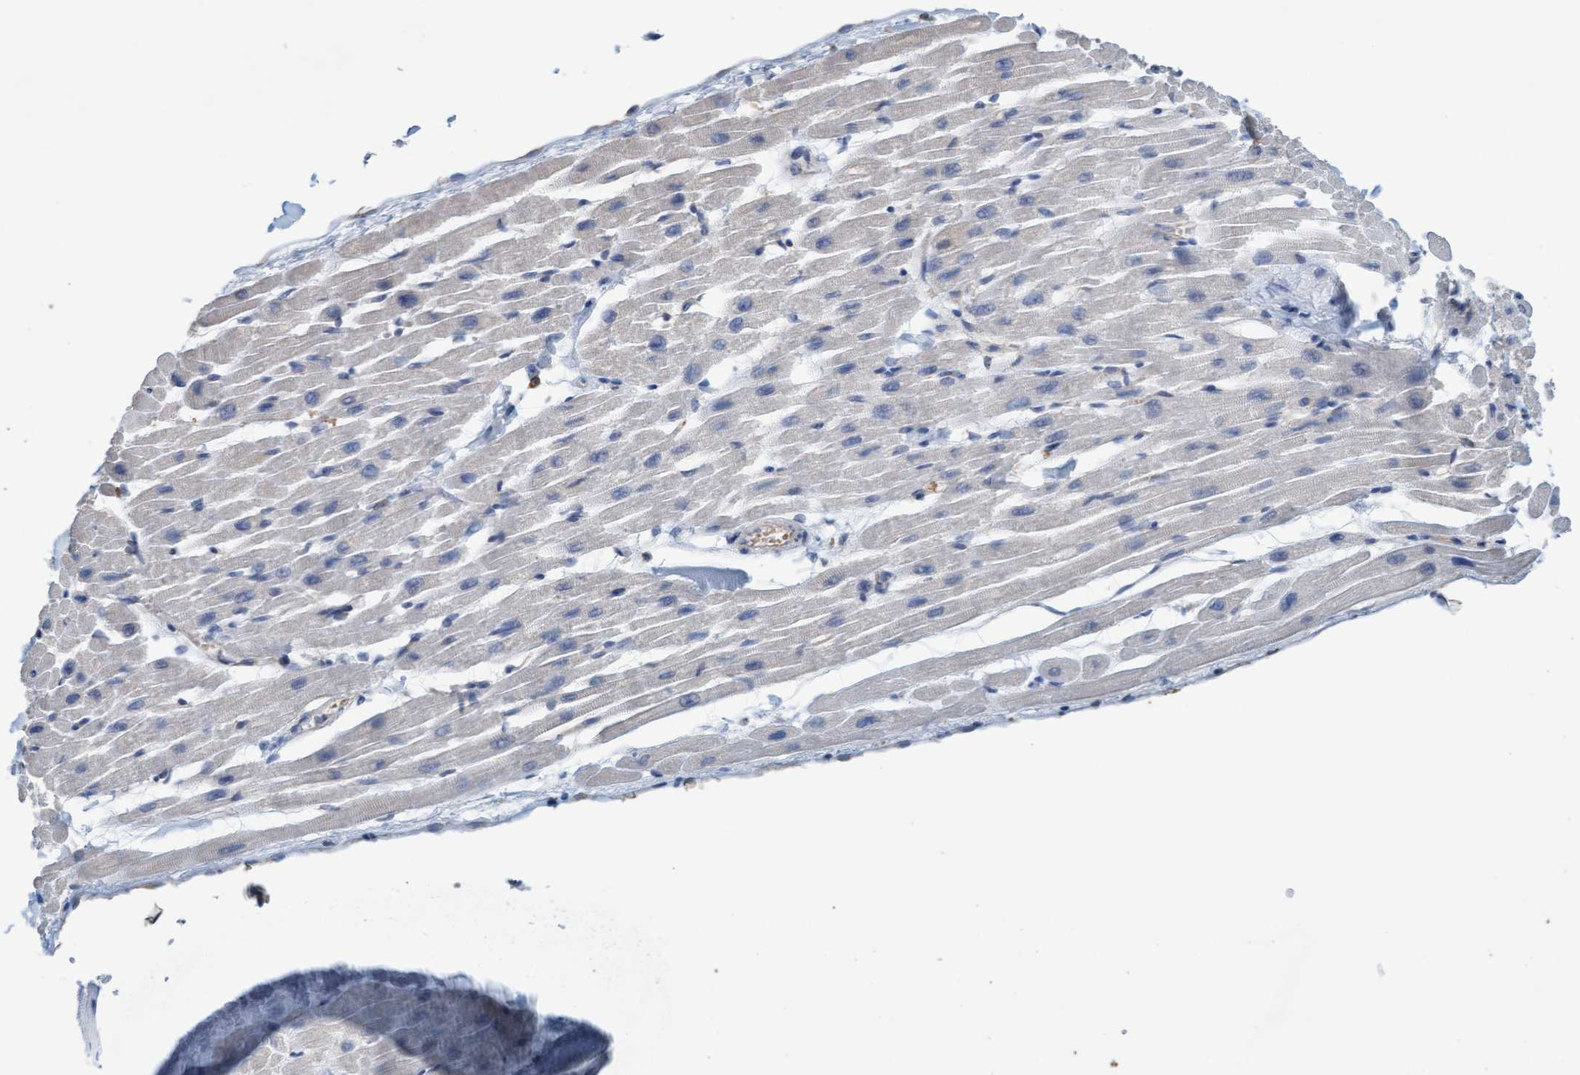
{"staining": {"intensity": "weak", "quantity": "25%-75%", "location": "cytoplasmic/membranous"}, "tissue": "heart muscle", "cell_type": "Cardiomyocytes", "image_type": "normal", "snomed": [{"axis": "morphology", "description": "Normal tissue, NOS"}, {"axis": "topography", "description": "Heart"}], "caption": "Immunohistochemical staining of benign heart muscle shows weak cytoplasmic/membranous protein positivity in about 25%-75% of cardiomyocytes.", "gene": "SIGIRR", "patient": {"sex": "male", "age": 45}}